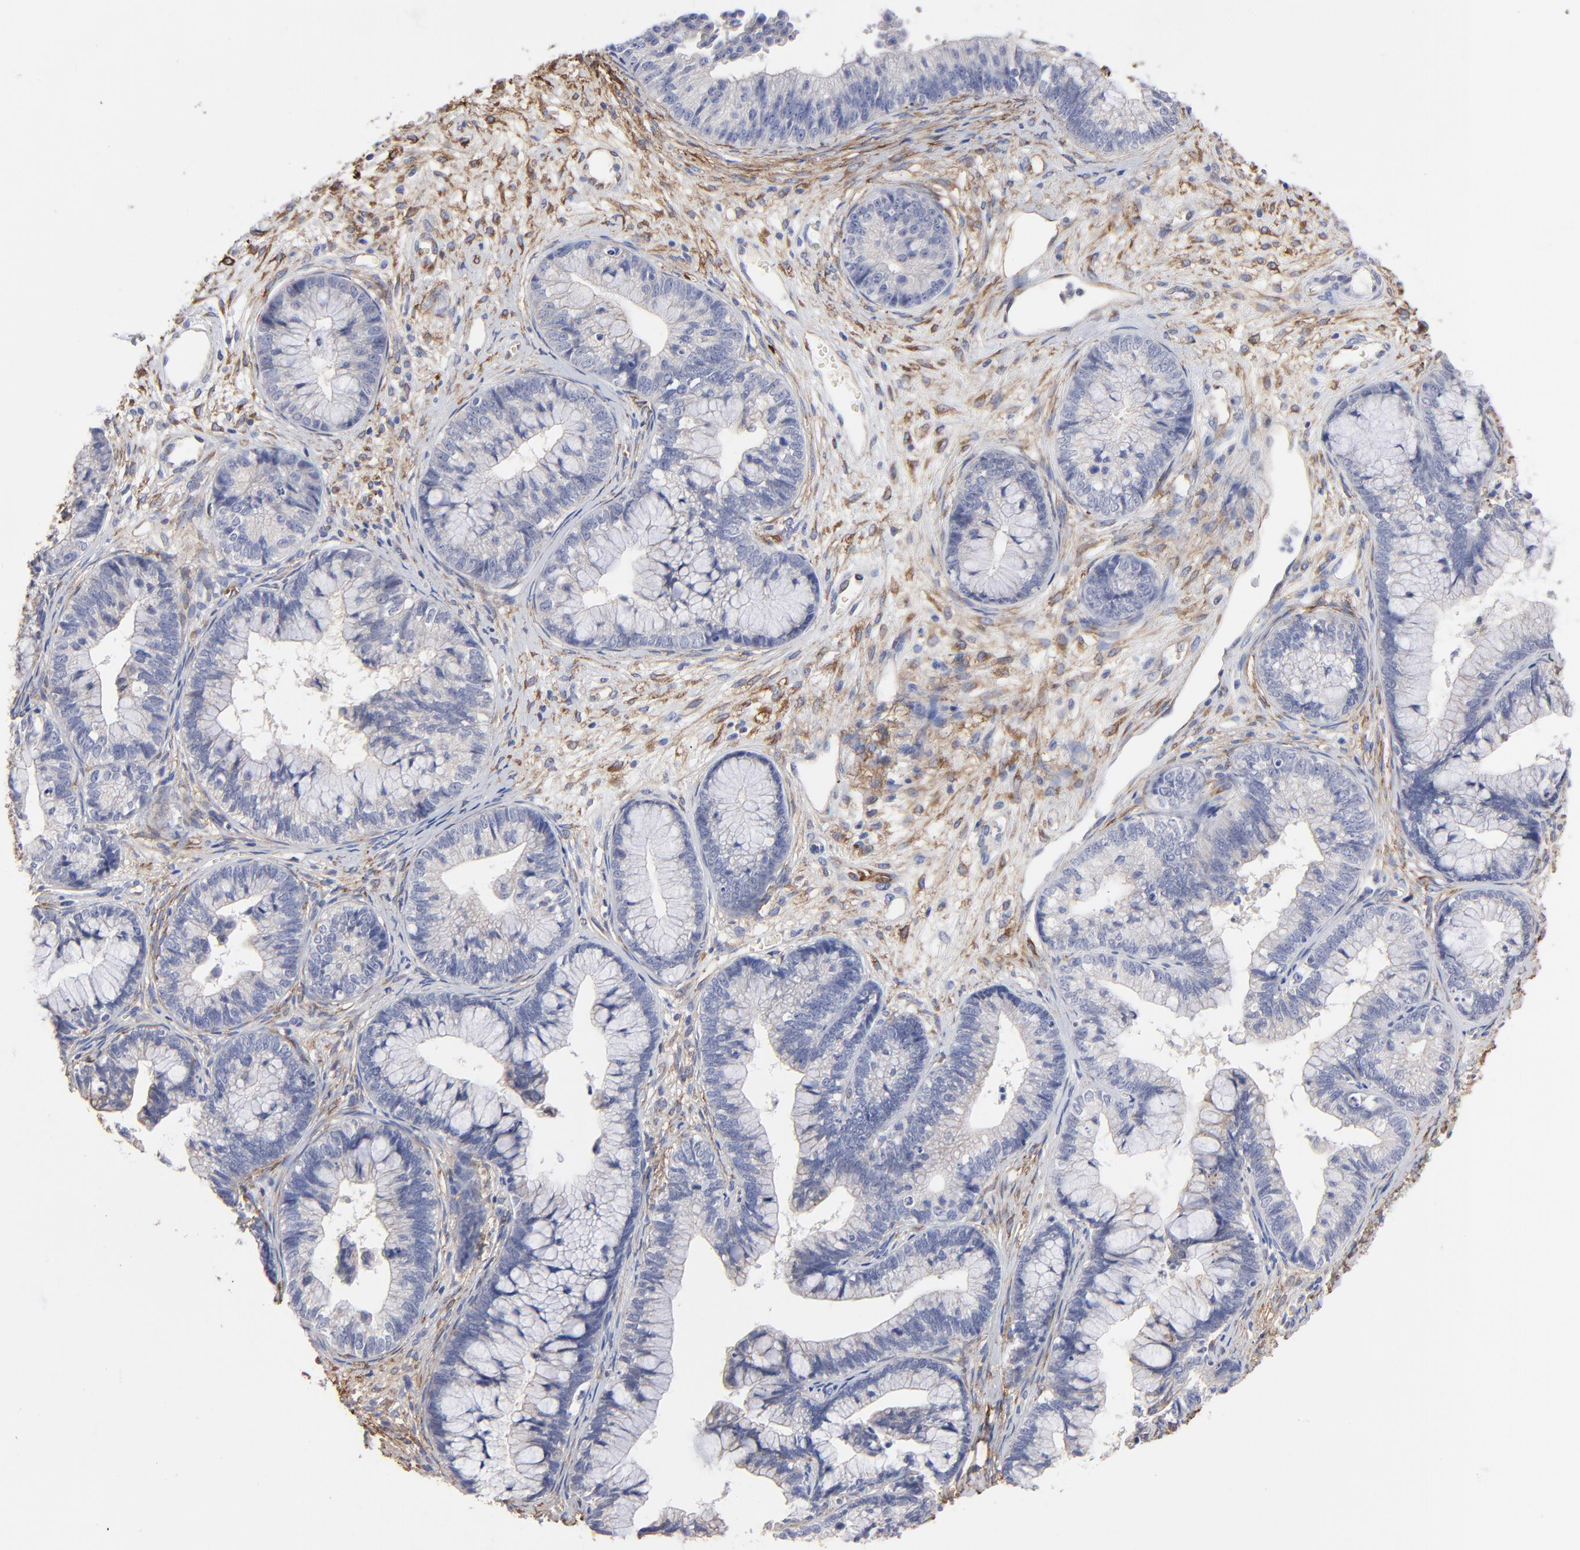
{"staining": {"intensity": "negative", "quantity": "none", "location": "none"}, "tissue": "cervical cancer", "cell_type": "Tumor cells", "image_type": "cancer", "snomed": [{"axis": "morphology", "description": "Adenocarcinoma, NOS"}, {"axis": "topography", "description": "Cervix"}], "caption": "An immunohistochemistry (IHC) histopathology image of cervical cancer is shown. There is no staining in tumor cells of cervical cancer.", "gene": "CILP", "patient": {"sex": "female", "age": 44}}